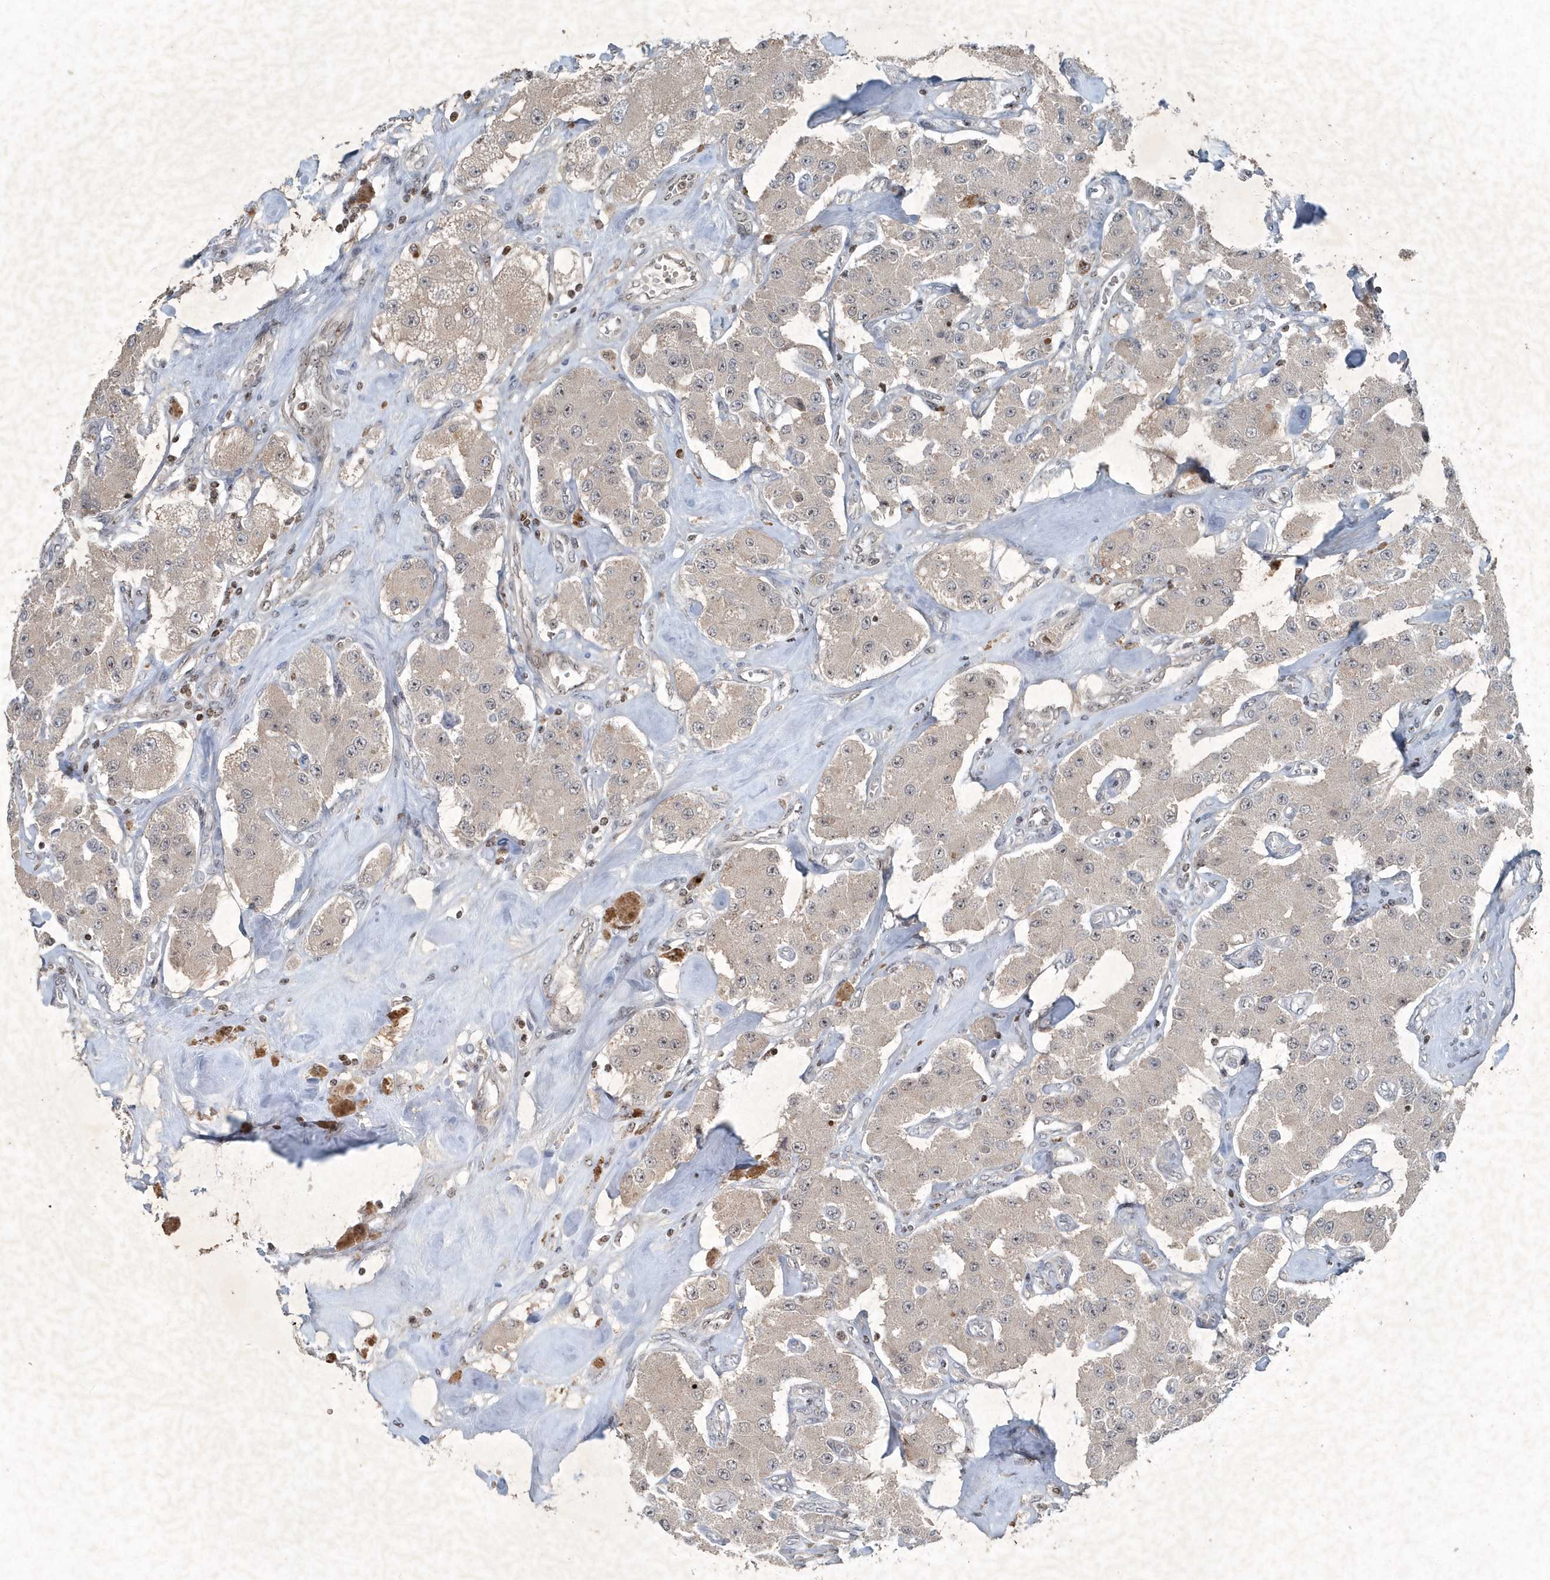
{"staining": {"intensity": "negative", "quantity": "none", "location": "none"}, "tissue": "carcinoid", "cell_type": "Tumor cells", "image_type": "cancer", "snomed": [{"axis": "morphology", "description": "Carcinoid, malignant, NOS"}, {"axis": "topography", "description": "Pancreas"}], "caption": "Immunohistochemistry histopathology image of neoplastic tissue: human carcinoid (malignant) stained with DAB (3,3'-diaminobenzidine) reveals no significant protein staining in tumor cells. (Stains: DAB (3,3'-diaminobenzidine) immunohistochemistry (IHC) with hematoxylin counter stain, Microscopy: brightfield microscopy at high magnification).", "gene": "QTRT2", "patient": {"sex": "male", "age": 41}}